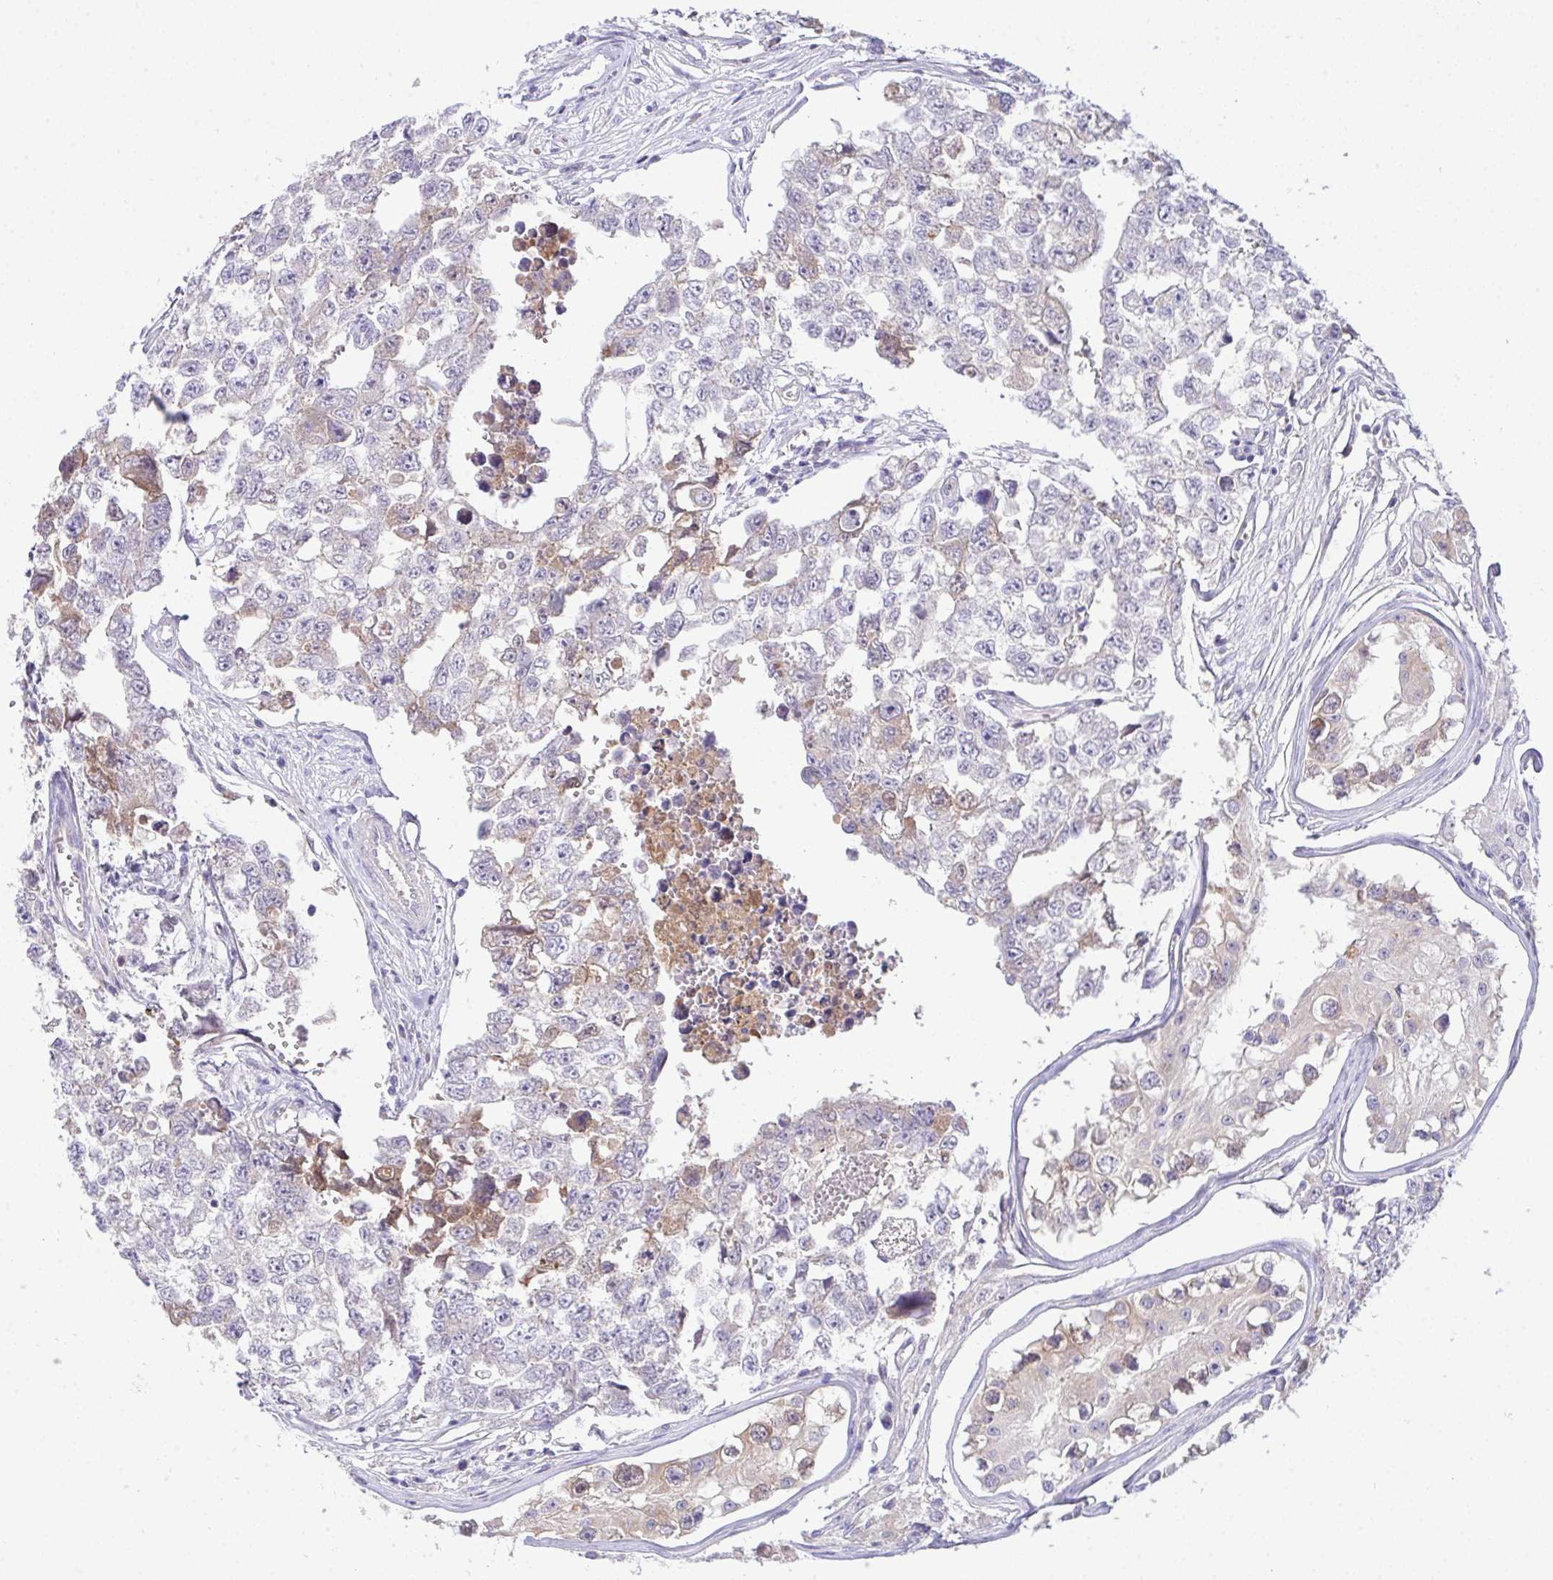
{"staining": {"intensity": "negative", "quantity": "none", "location": "none"}, "tissue": "testis cancer", "cell_type": "Tumor cells", "image_type": "cancer", "snomed": [{"axis": "morphology", "description": "Carcinoma, Embryonal, NOS"}, {"axis": "topography", "description": "Testis"}], "caption": "Immunohistochemical staining of testis embryonal carcinoma shows no significant staining in tumor cells. (Brightfield microscopy of DAB (3,3'-diaminobenzidine) IHC at high magnification).", "gene": "ZNF581", "patient": {"sex": "male", "age": 18}}